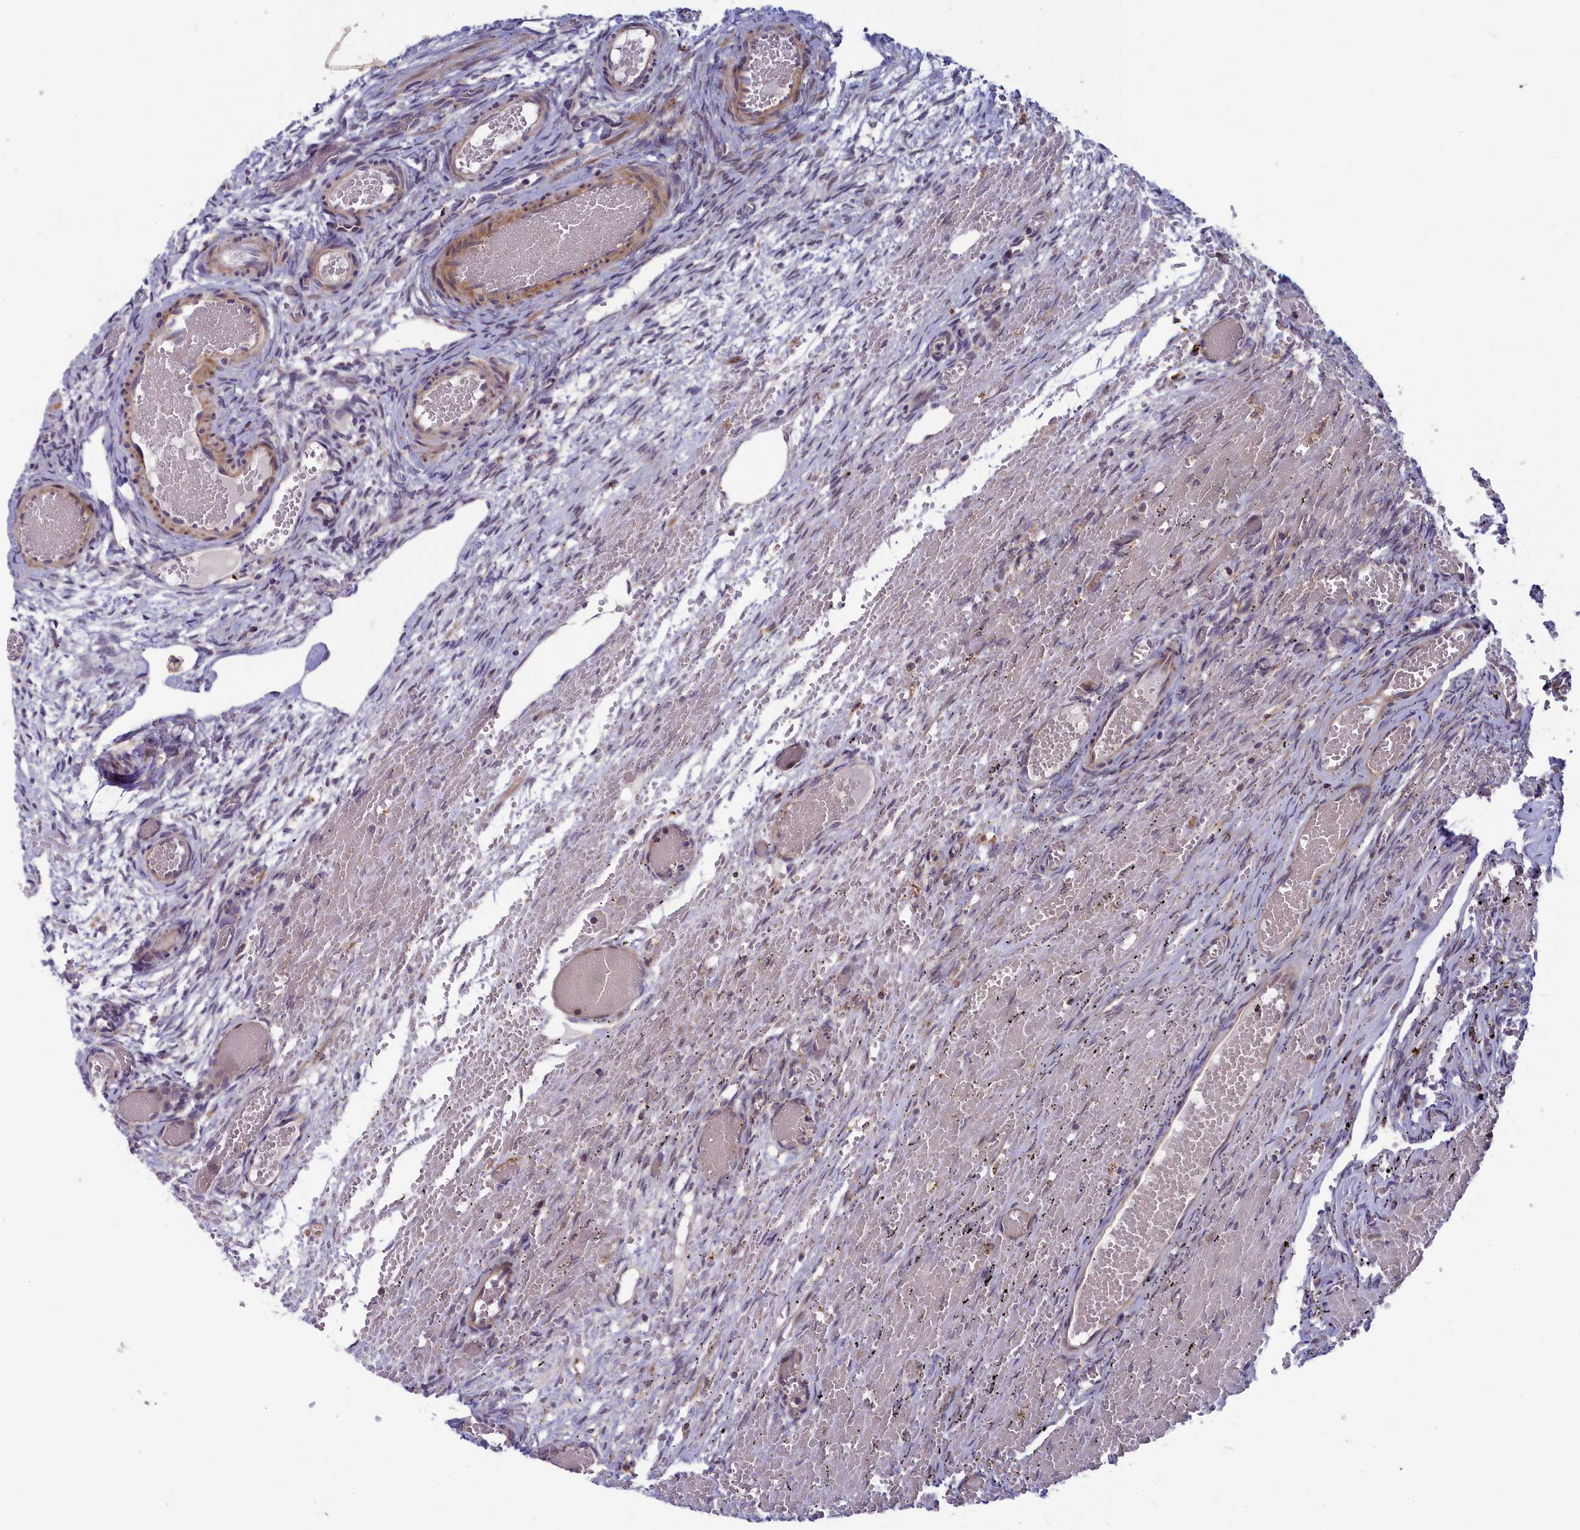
{"staining": {"intensity": "moderate", "quantity": "<25%", "location": "cytoplasmic/membranous"}, "tissue": "ovary", "cell_type": "Follicle cells", "image_type": "normal", "snomed": [{"axis": "morphology", "description": "Adenocarcinoma, NOS"}, {"axis": "topography", "description": "Endometrium"}], "caption": "A high-resolution photomicrograph shows immunohistochemistry staining of normal ovary, which exhibits moderate cytoplasmic/membranous expression in approximately <25% of follicle cells.", "gene": "BLTP2", "patient": {"sex": "female", "age": 32}}